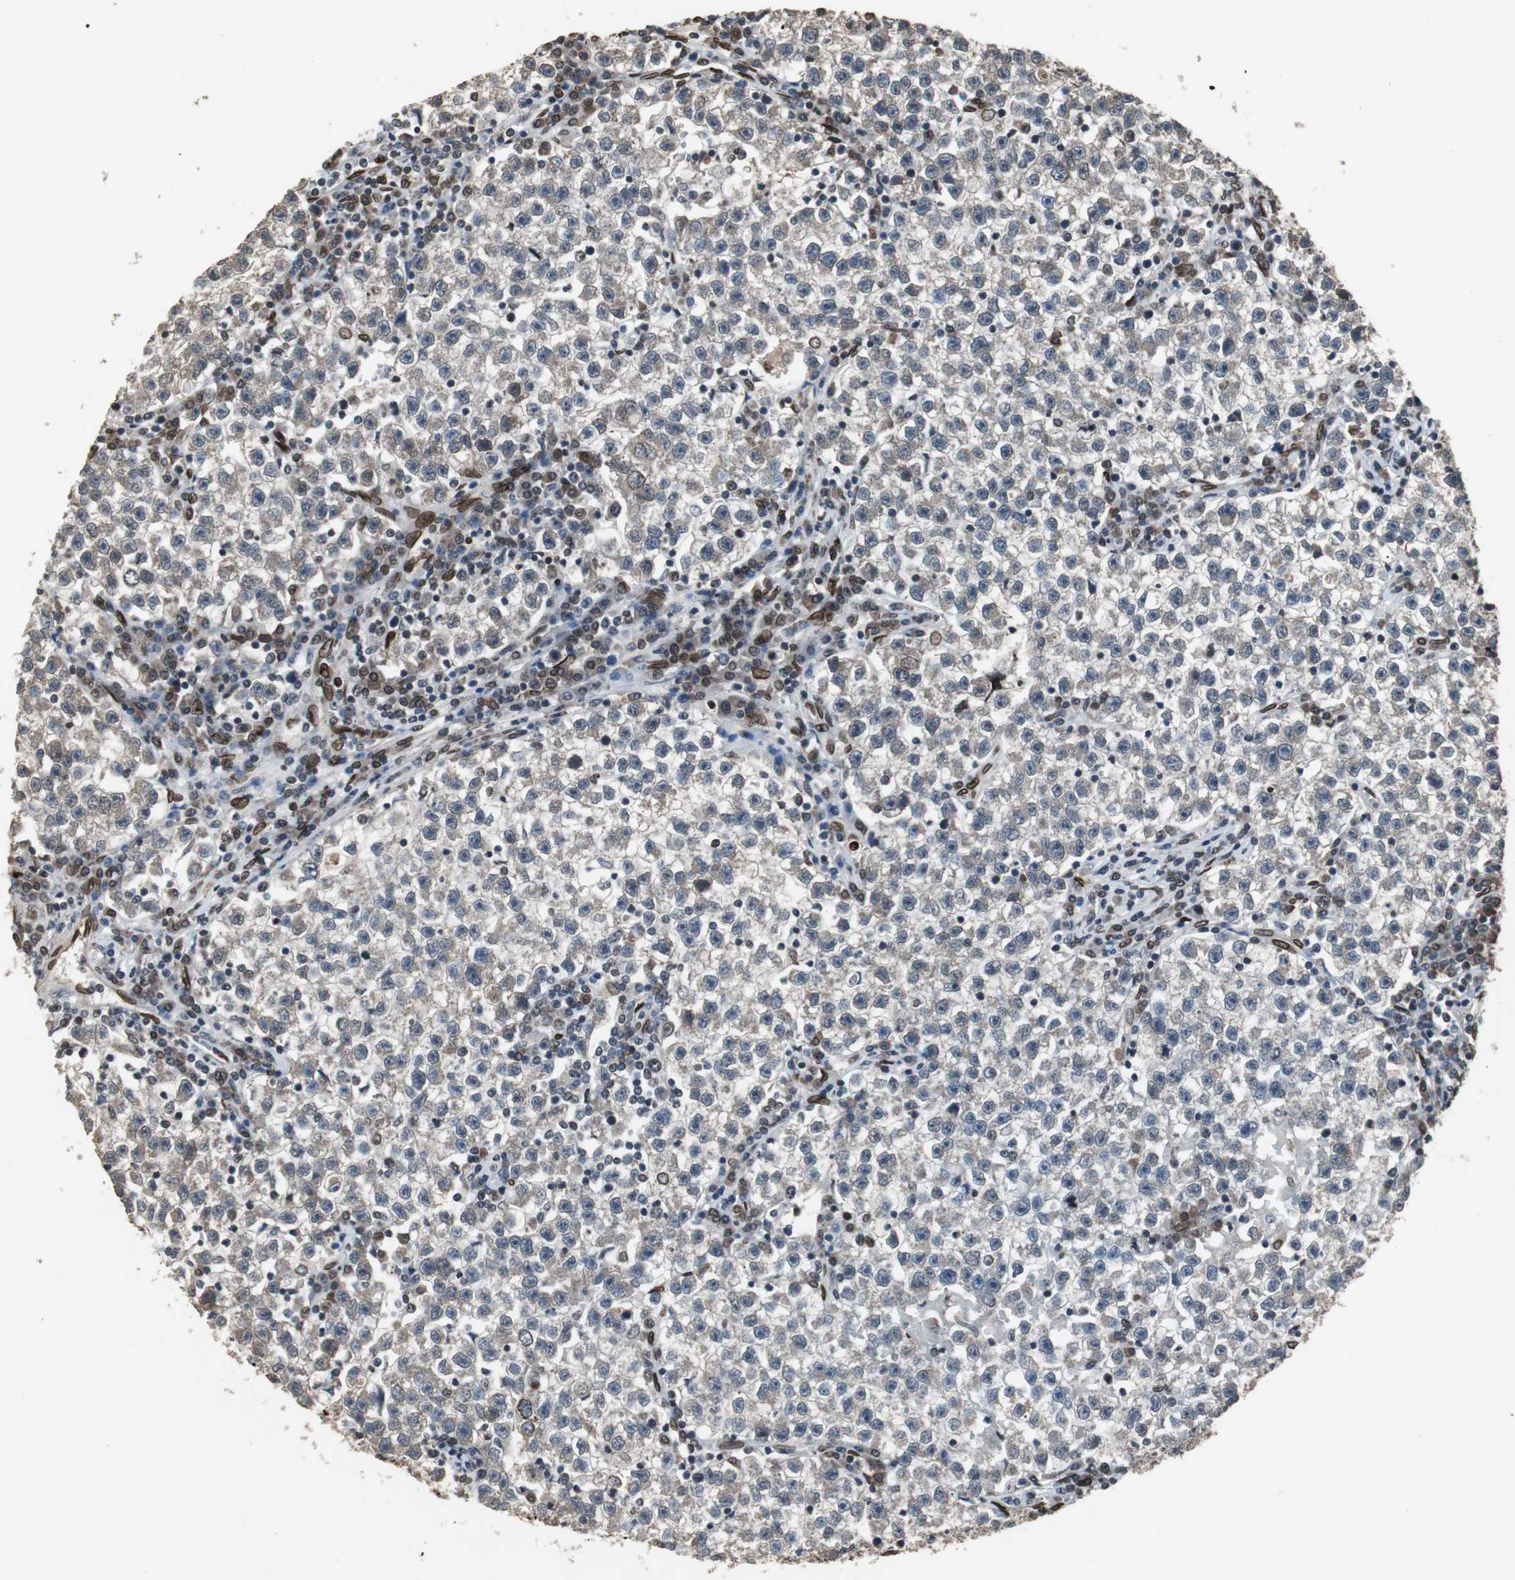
{"staining": {"intensity": "weak", "quantity": ">75%", "location": "cytoplasmic/membranous"}, "tissue": "testis cancer", "cell_type": "Tumor cells", "image_type": "cancer", "snomed": [{"axis": "morphology", "description": "Seminoma, NOS"}, {"axis": "topography", "description": "Testis"}], "caption": "This is a histology image of IHC staining of testis cancer (seminoma), which shows weak staining in the cytoplasmic/membranous of tumor cells.", "gene": "LMNA", "patient": {"sex": "male", "age": 22}}